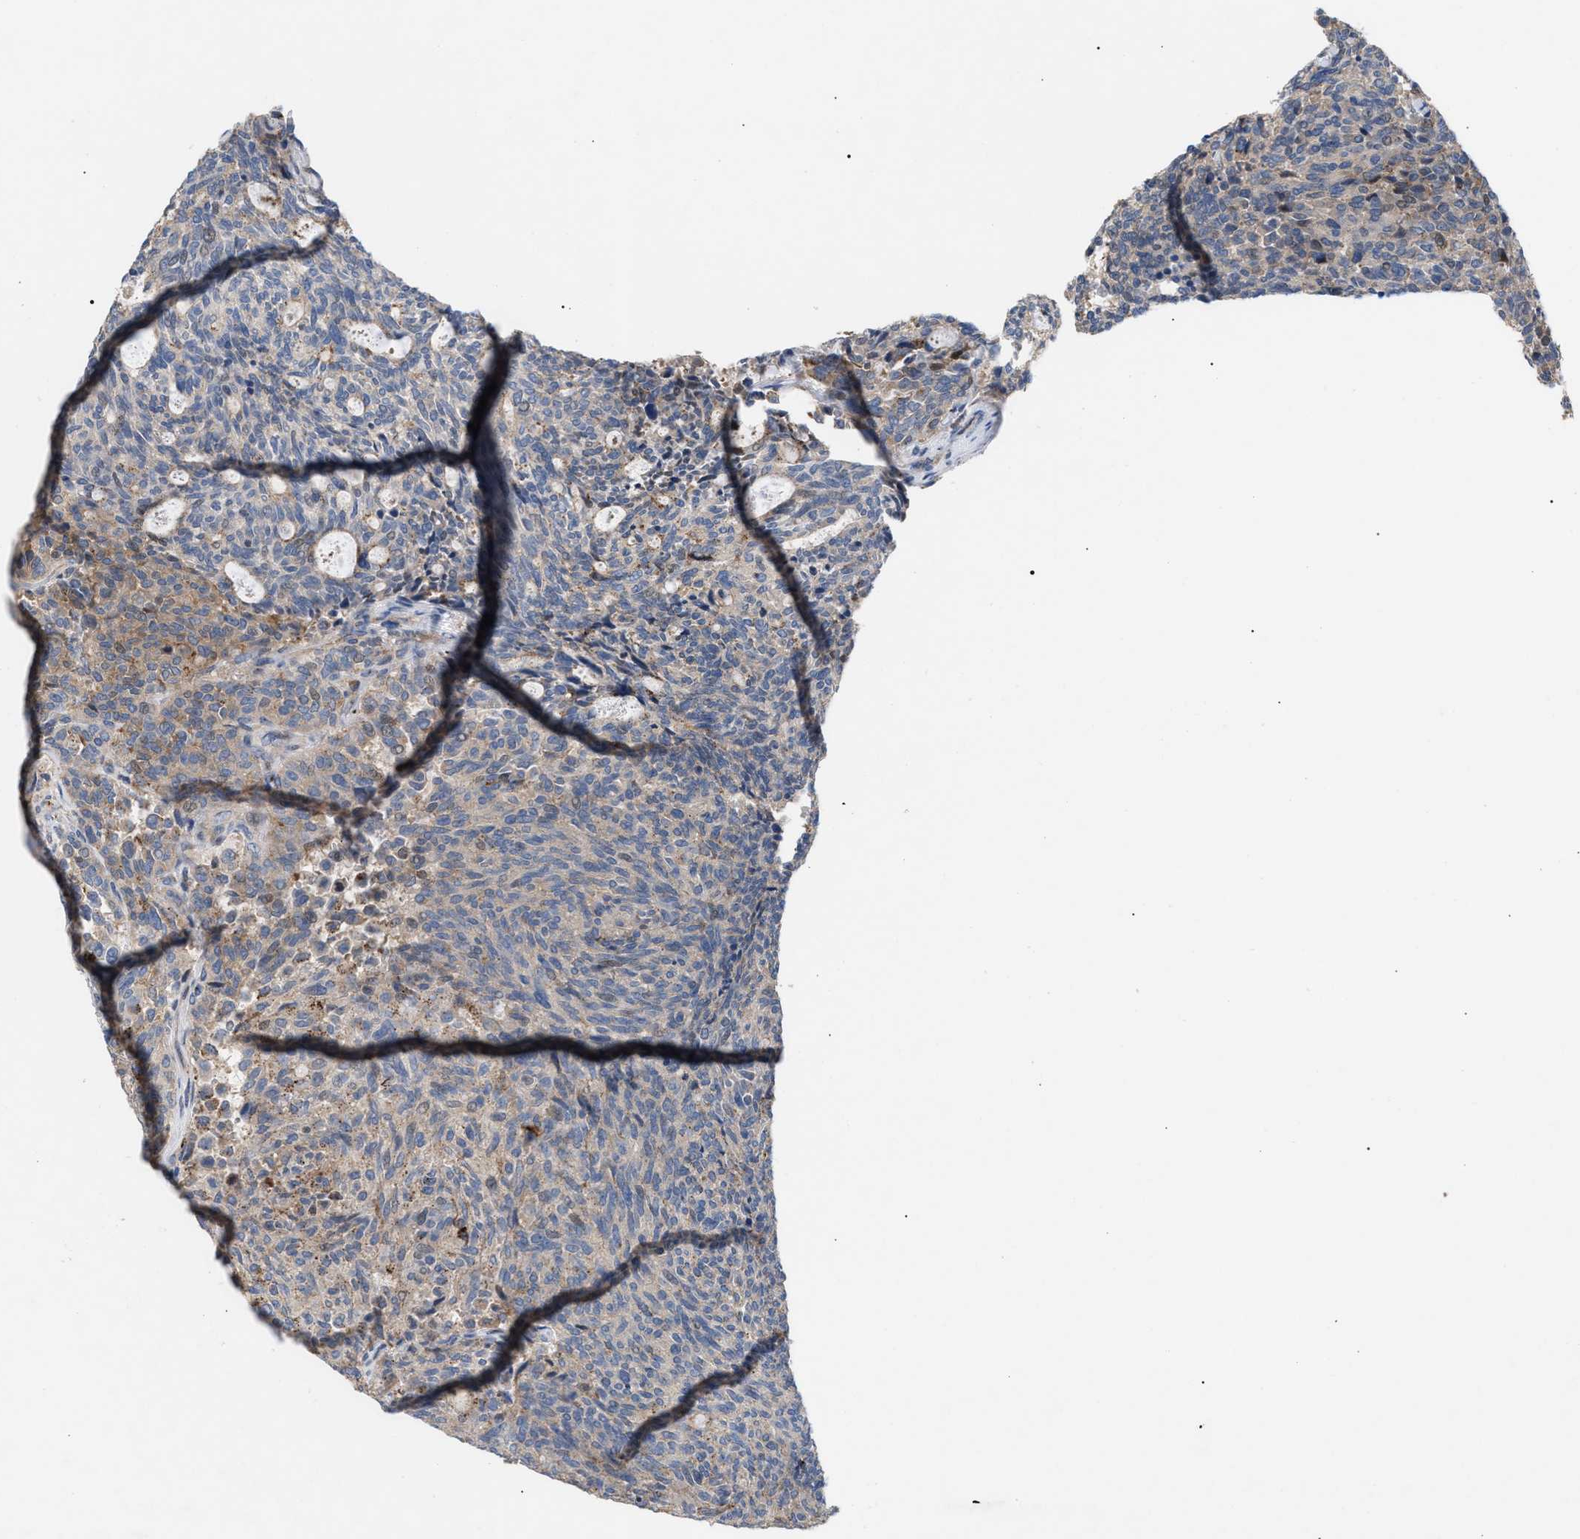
{"staining": {"intensity": "weak", "quantity": "<25%", "location": "cytoplasmic/membranous"}, "tissue": "carcinoid", "cell_type": "Tumor cells", "image_type": "cancer", "snomed": [{"axis": "morphology", "description": "Carcinoid, malignant, NOS"}, {"axis": "topography", "description": "Pancreas"}], "caption": "High power microscopy image of an immunohistochemistry photomicrograph of carcinoid, revealing no significant staining in tumor cells.", "gene": "MBTD1", "patient": {"sex": "female", "age": 54}}